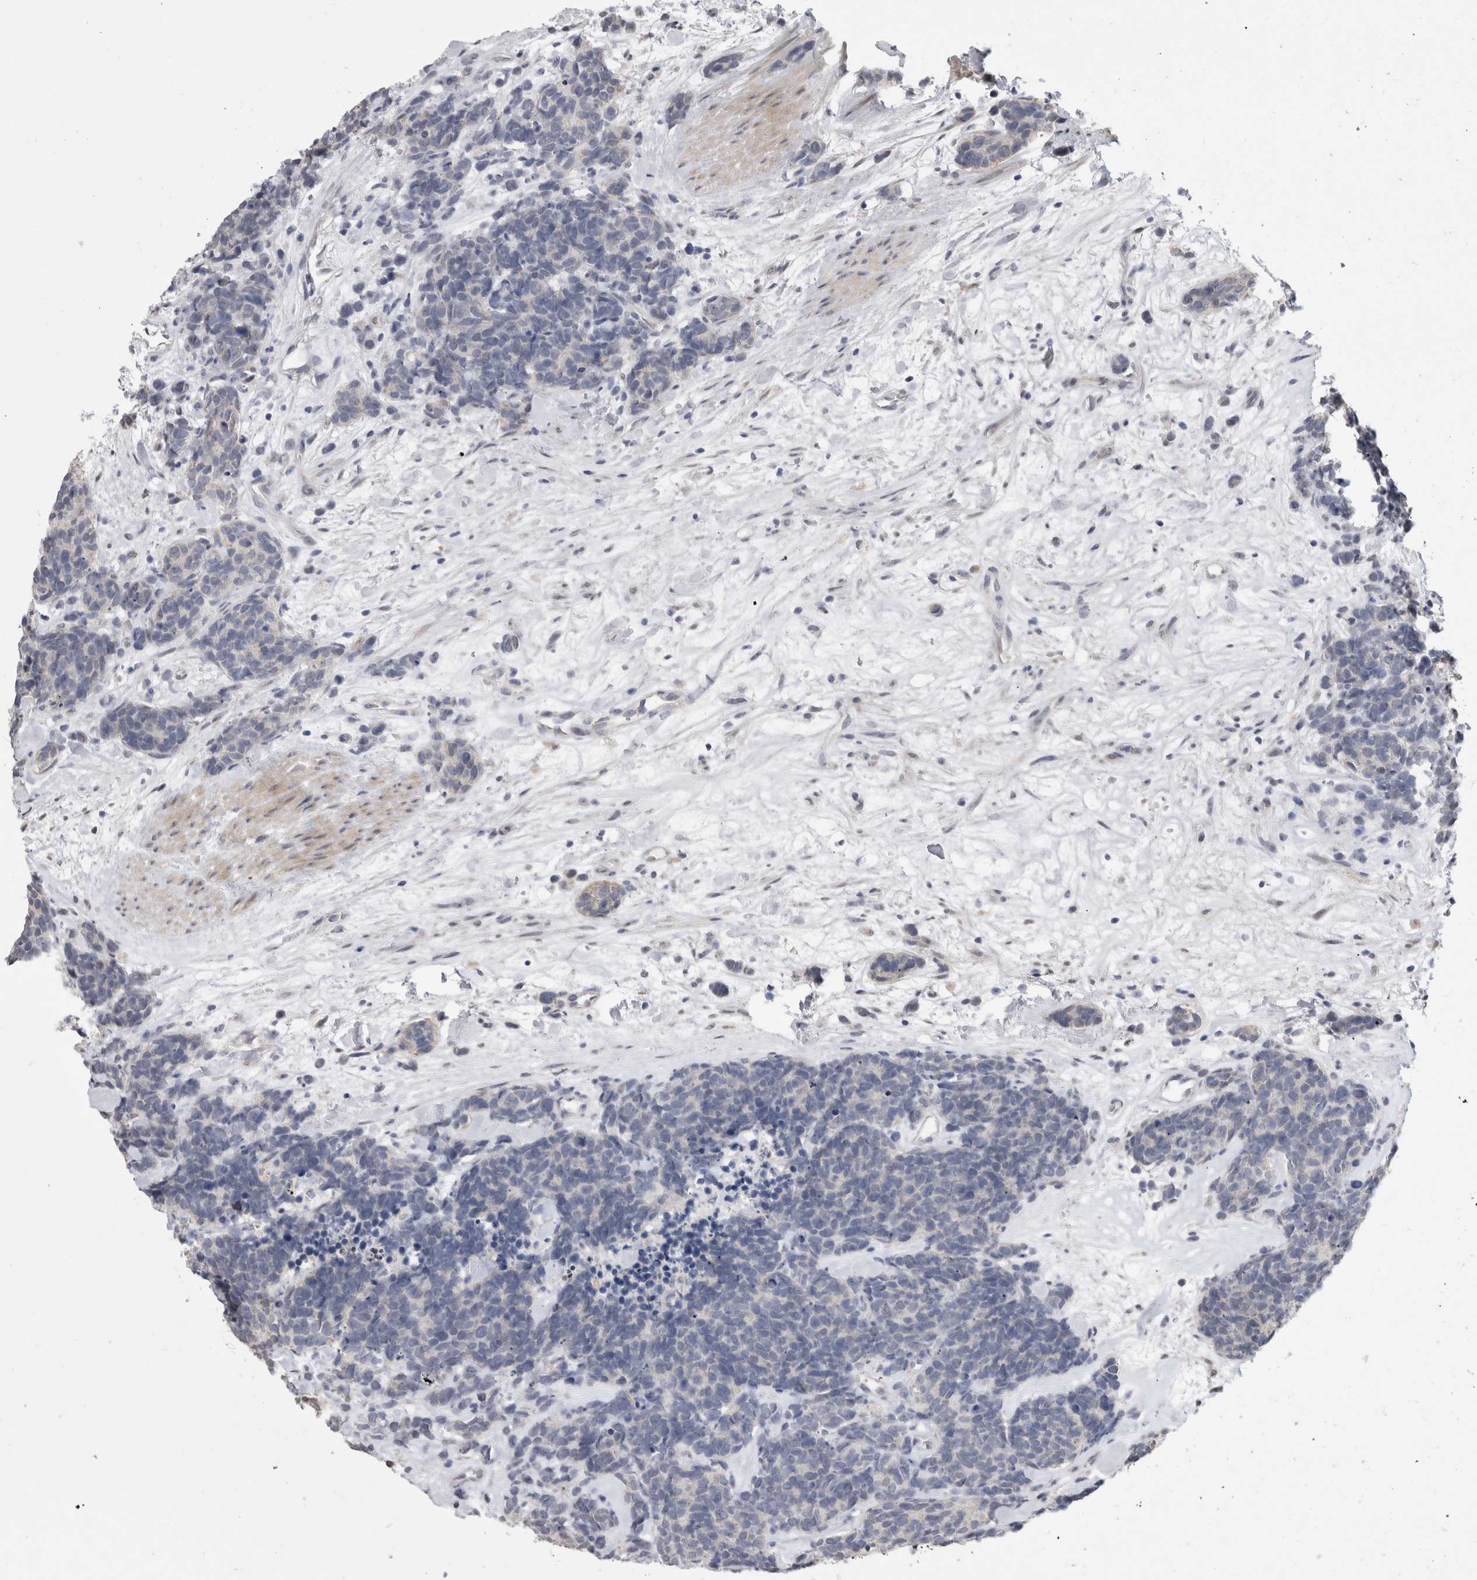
{"staining": {"intensity": "negative", "quantity": "none", "location": "none"}, "tissue": "carcinoid", "cell_type": "Tumor cells", "image_type": "cancer", "snomed": [{"axis": "morphology", "description": "Carcinoma, NOS"}, {"axis": "morphology", "description": "Carcinoid, malignant, NOS"}, {"axis": "topography", "description": "Urinary bladder"}], "caption": "DAB (3,3'-diaminobenzidine) immunohistochemical staining of human carcinoid demonstrates no significant positivity in tumor cells.", "gene": "IFI44", "patient": {"sex": "male", "age": 57}}